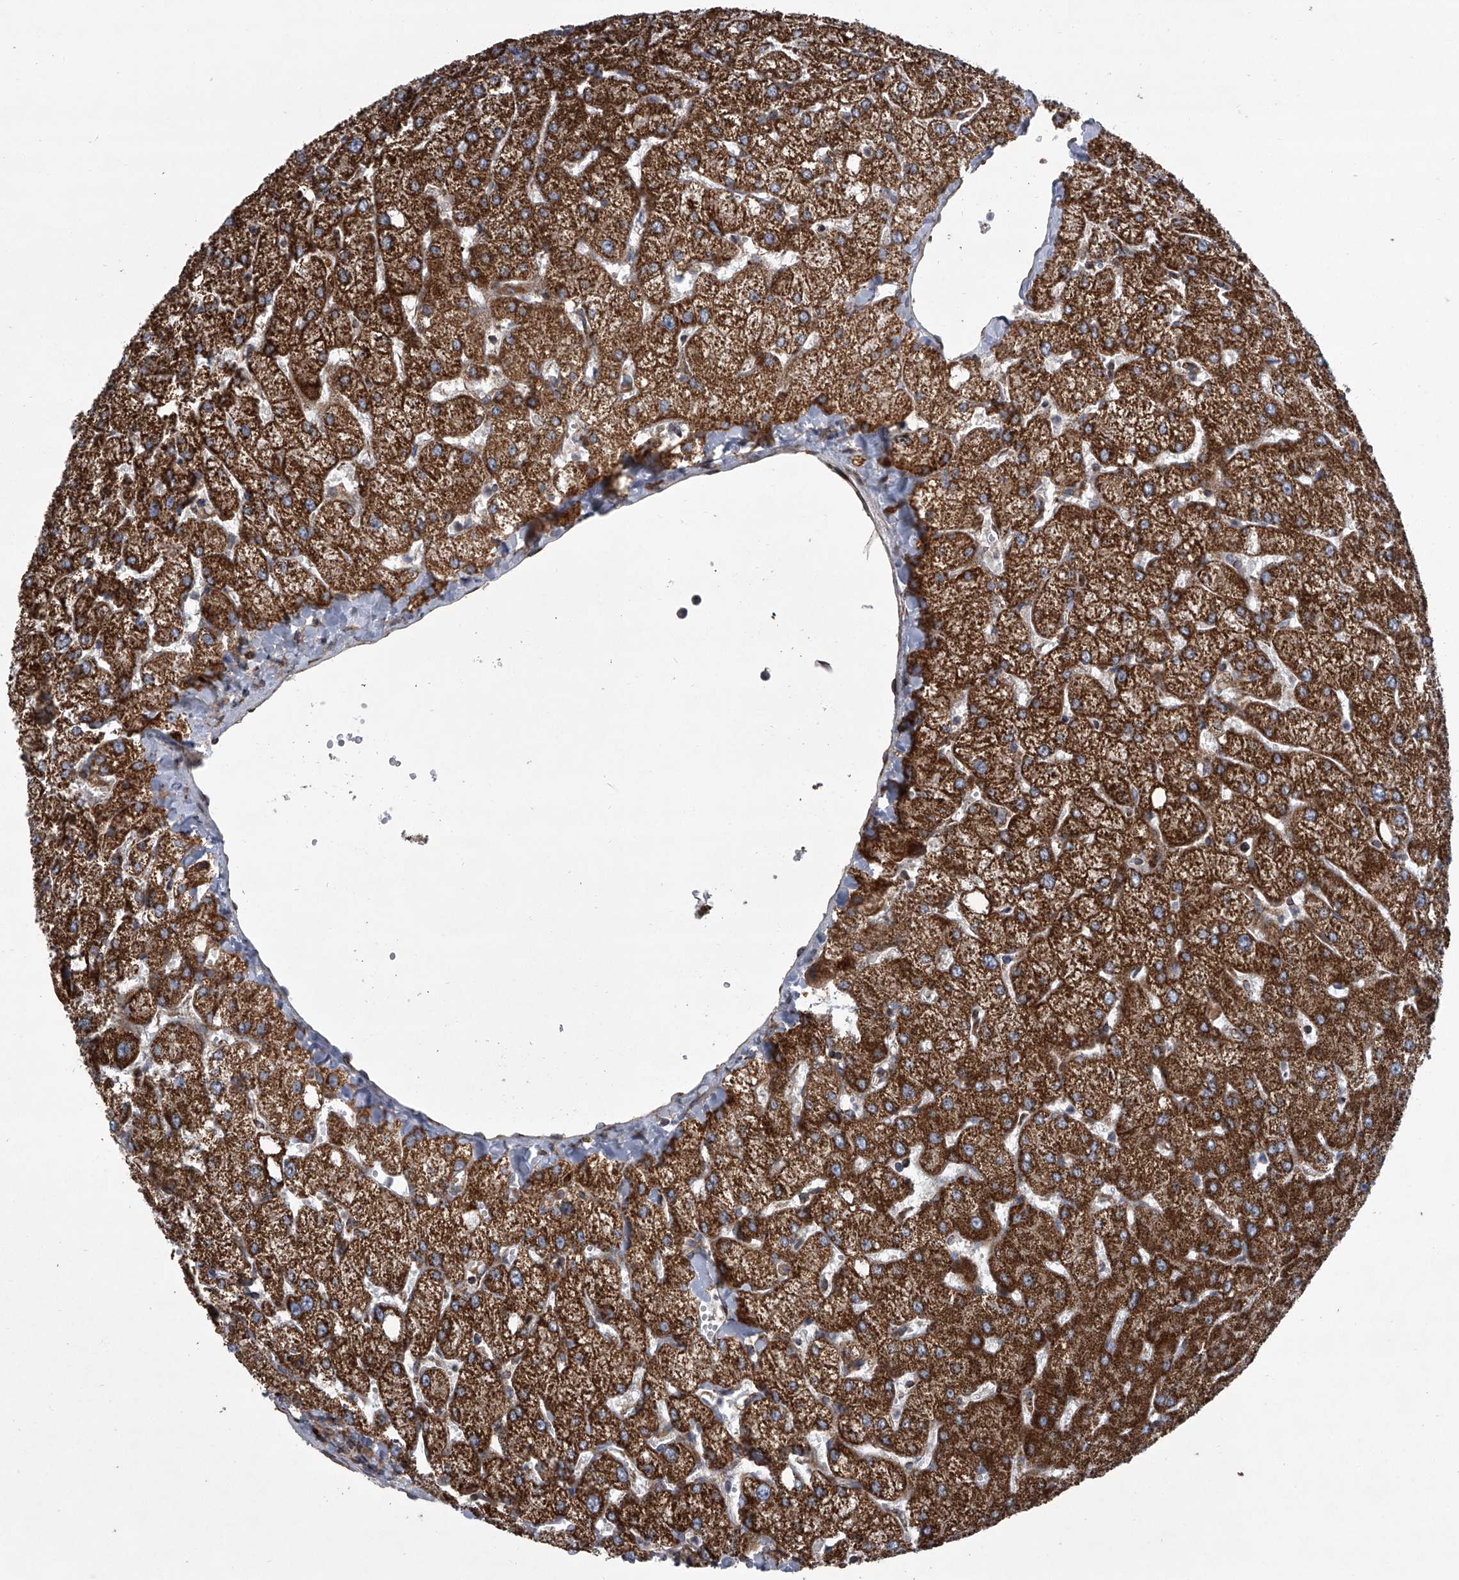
{"staining": {"intensity": "moderate", "quantity": ">75%", "location": "cytoplasmic/membranous"}, "tissue": "liver", "cell_type": "Cholangiocytes", "image_type": "normal", "snomed": [{"axis": "morphology", "description": "Normal tissue, NOS"}, {"axis": "topography", "description": "Liver"}], "caption": "About >75% of cholangiocytes in unremarkable liver show moderate cytoplasmic/membranous protein expression as visualized by brown immunohistochemical staining.", "gene": "ZC3H15", "patient": {"sex": "female", "age": 54}}